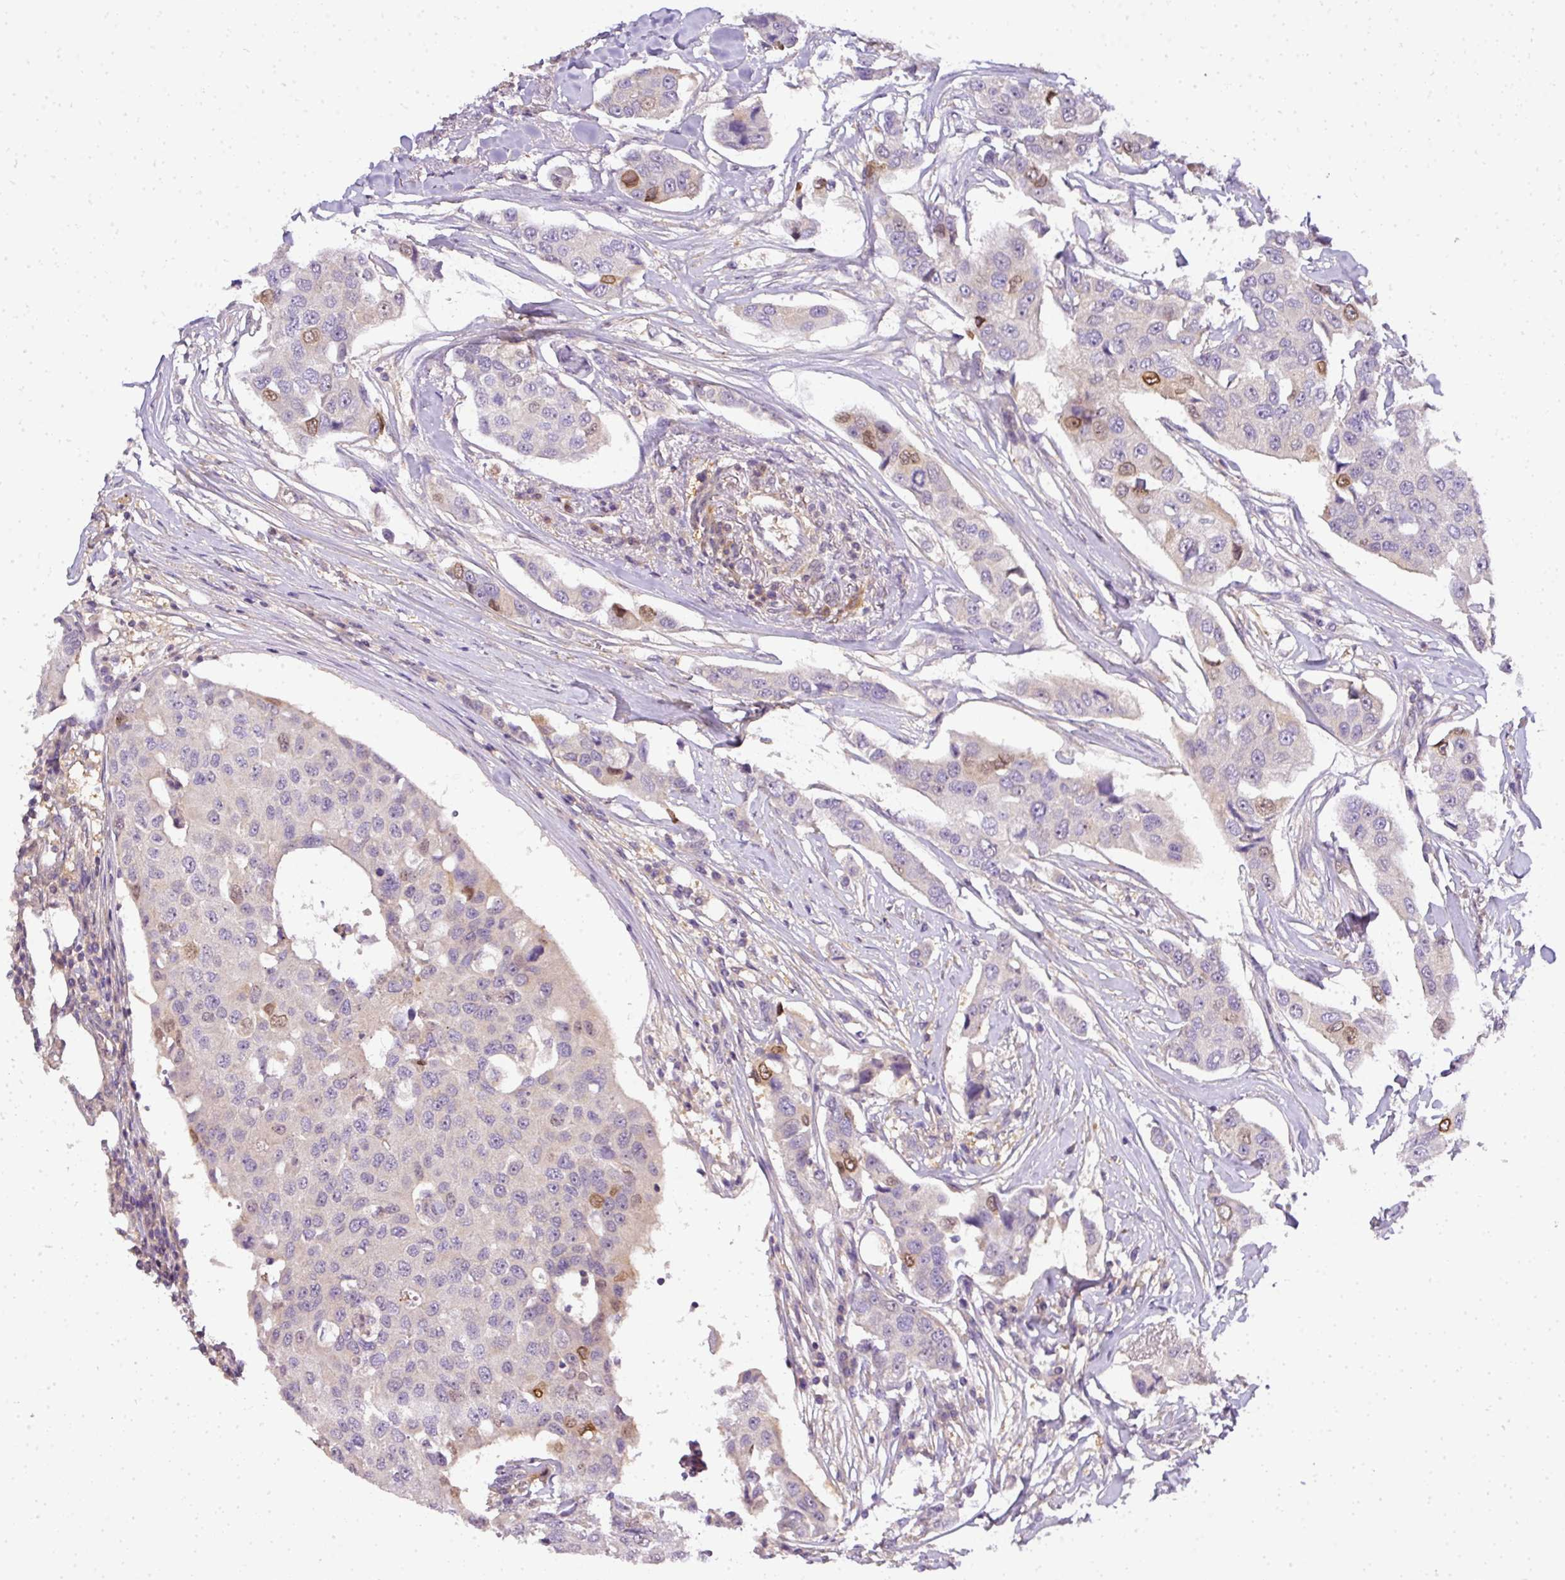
{"staining": {"intensity": "moderate", "quantity": "<25%", "location": "nuclear"}, "tissue": "breast cancer", "cell_type": "Tumor cells", "image_type": "cancer", "snomed": [{"axis": "morphology", "description": "Duct carcinoma"}, {"axis": "topography", "description": "Breast"}], "caption": "There is low levels of moderate nuclear staining in tumor cells of breast cancer (intraductal carcinoma), as demonstrated by immunohistochemical staining (brown color).", "gene": "ADH5", "patient": {"sex": "female", "age": 80}}